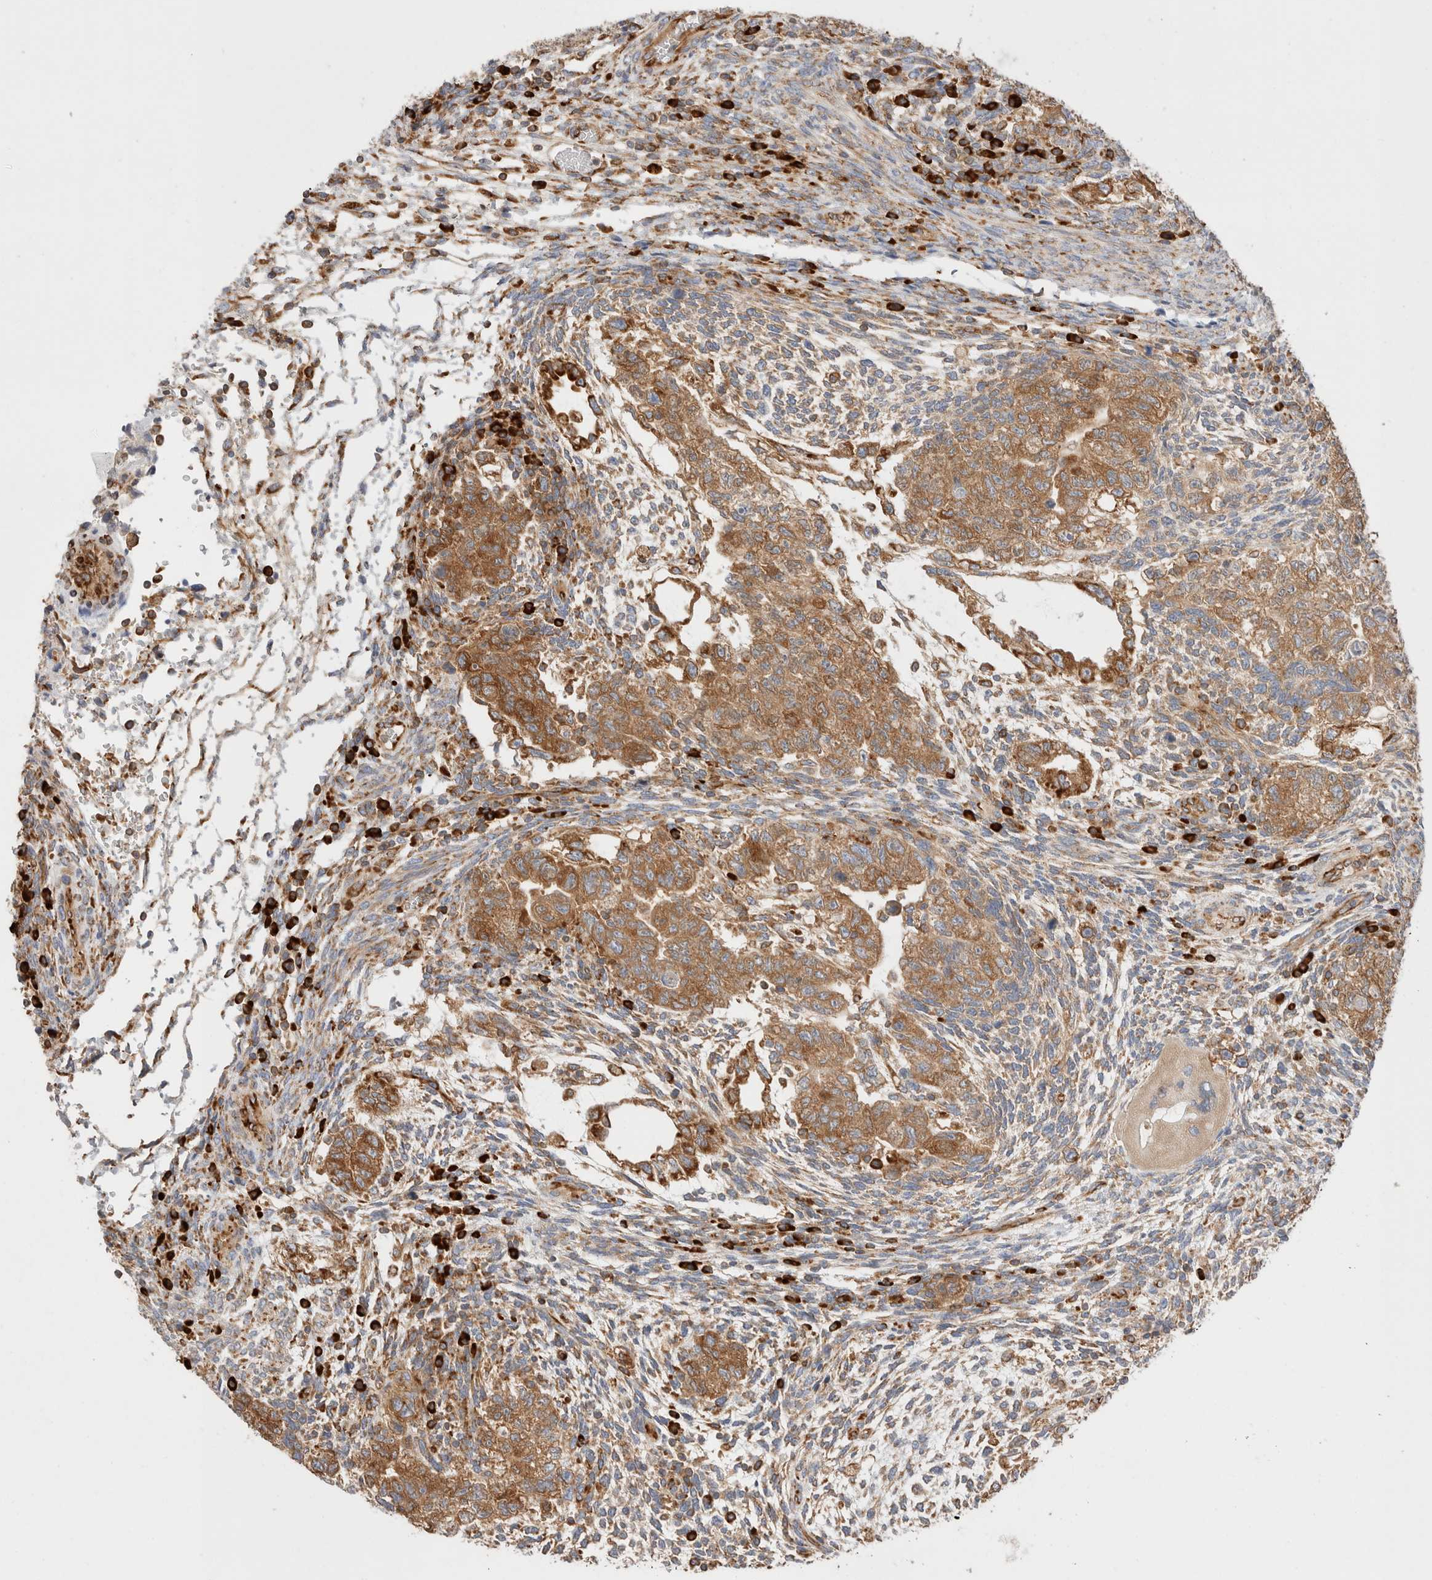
{"staining": {"intensity": "moderate", "quantity": ">75%", "location": "cytoplasmic/membranous"}, "tissue": "testis cancer", "cell_type": "Tumor cells", "image_type": "cancer", "snomed": [{"axis": "morphology", "description": "Normal tissue, NOS"}, {"axis": "morphology", "description": "Carcinoma, Embryonal, NOS"}, {"axis": "topography", "description": "Testis"}], "caption": "The micrograph demonstrates a brown stain indicating the presence of a protein in the cytoplasmic/membranous of tumor cells in testis cancer (embryonal carcinoma).", "gene": "ZC2HC1A", "patient": {"sex": "male", "age": 36}}